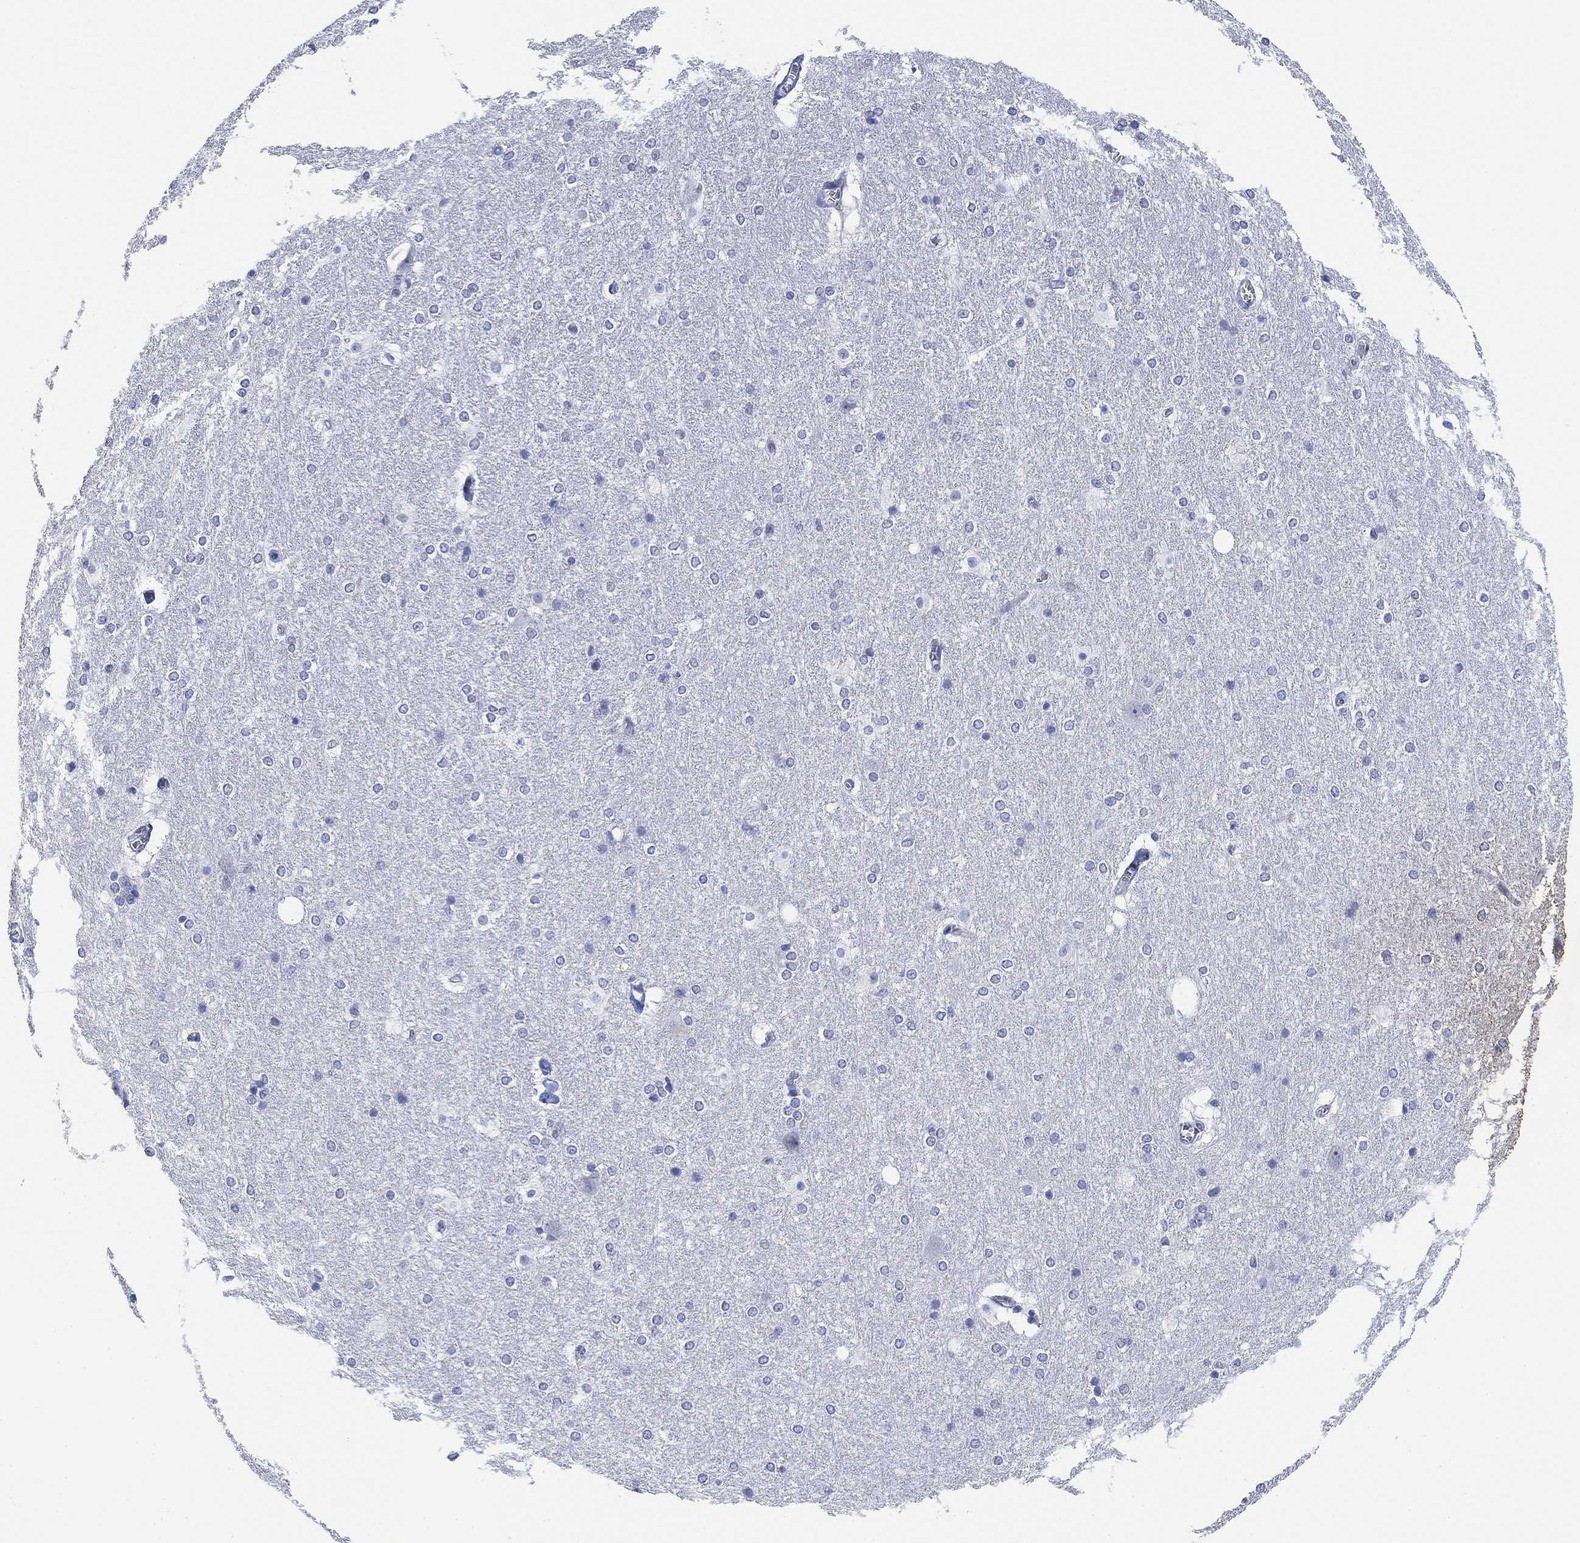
{"staining": {"intensity": "negative", "quantity": "none", "location": "none"}, "tissue": "hippocampus", "cell_type": "Glial cells", "image_type": "normal", "snomed": [{"axis": "morphology", "description": "Normal tissue, NOS"}, {"axis": "topography", "description": "Cerebral cortex"}, {"axis": "topography", "description": "Hippocampus"}], "caption": "This is a micrograph of immunohistochemistry staining of normal hippocampus, which shows no expression in glial cells. Nuclei are stained in blue.", "gene": "PAX6", "patient": {"sex": "female", "age": 19}}